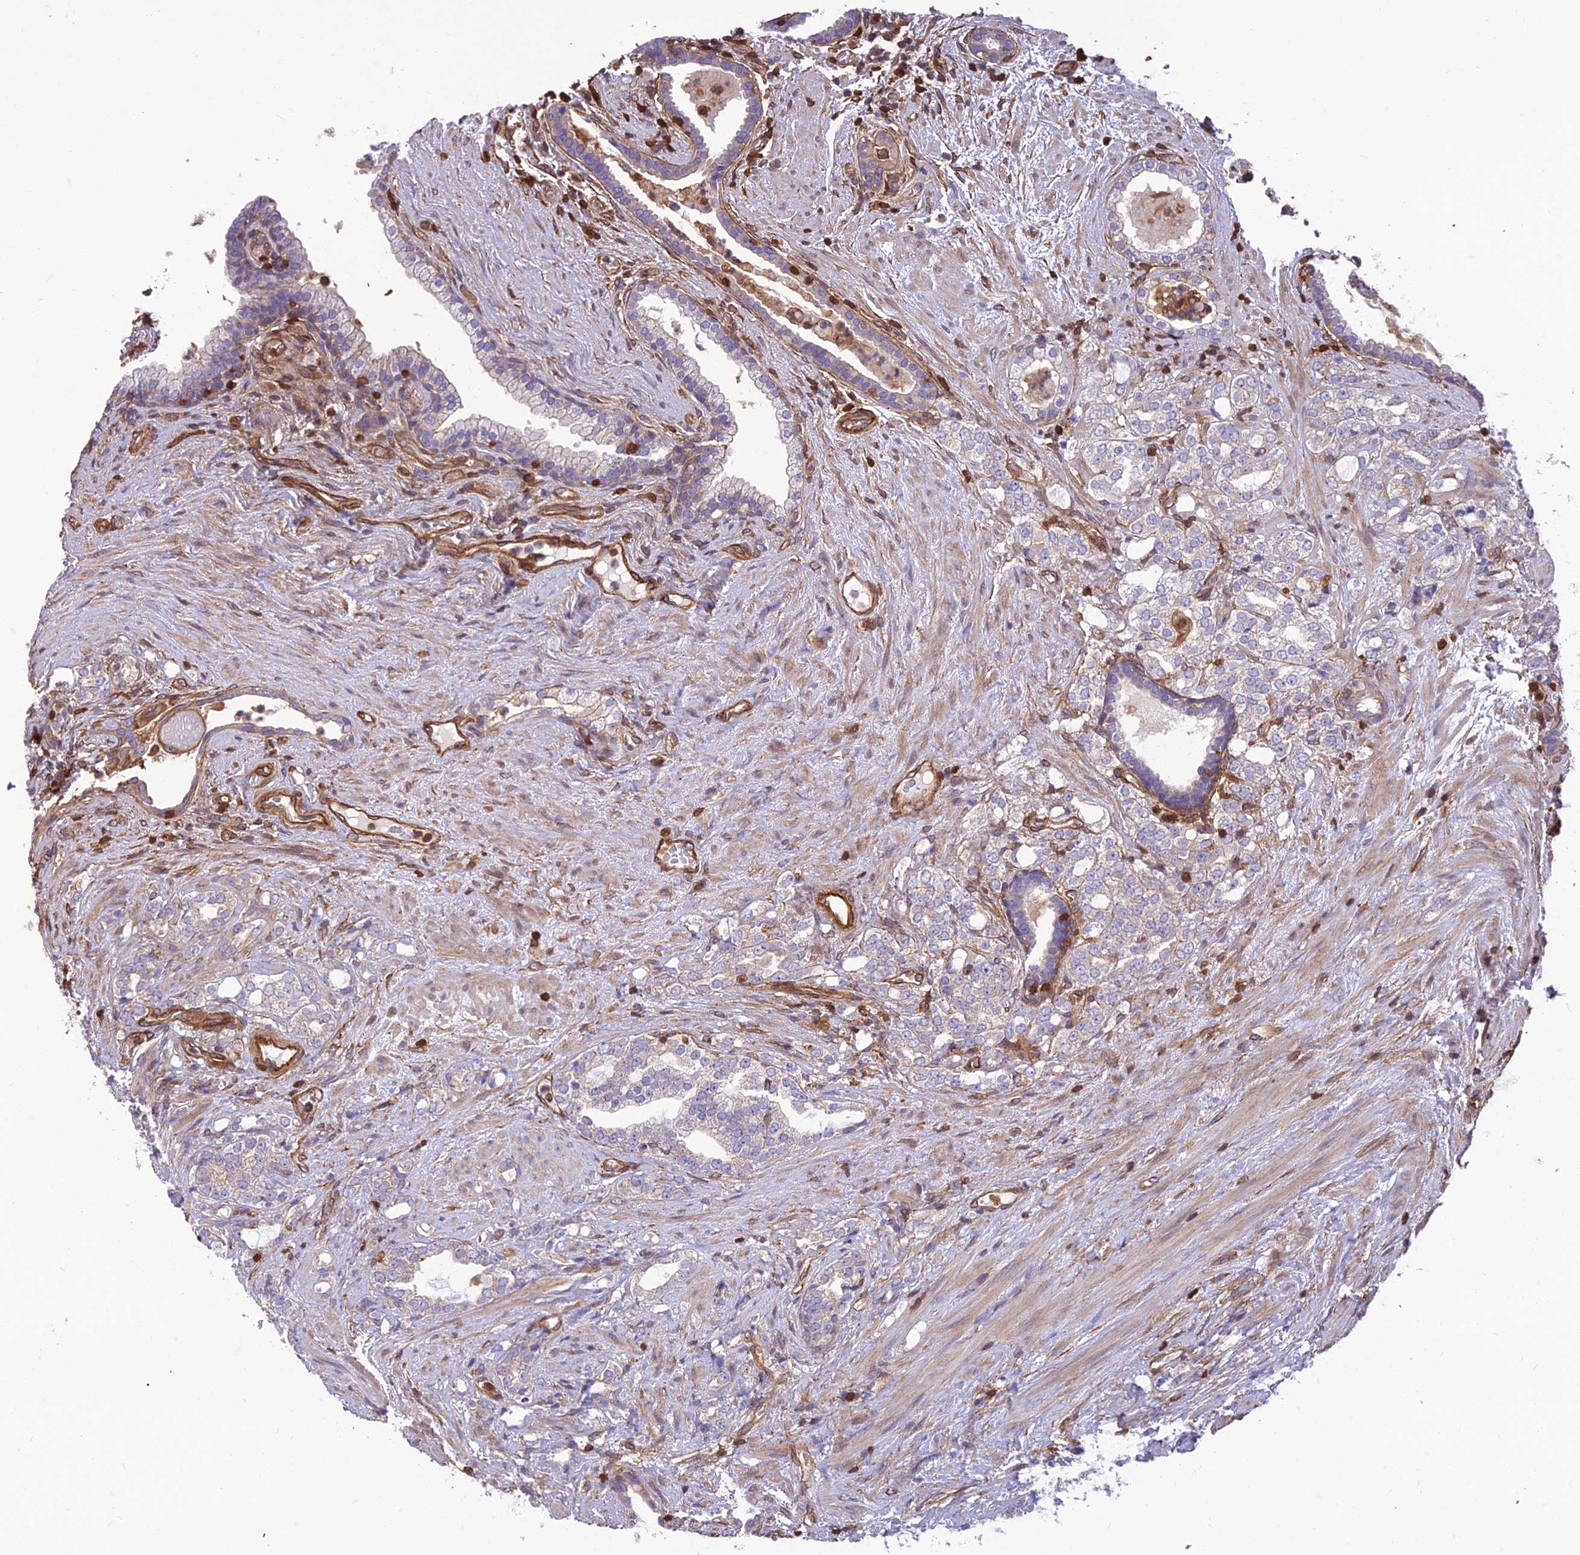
{"staining": {"intensity": "negative", "quantity": "none", "location": "none"}, "tissue": "prostate cancer", "cell_type": "Tumor cells", "image_type": "cancer", "snomed": [{"axis": "morphology", "description": "Adenocarcinoma, High grade"}, {"axis": "topography", "description": "Prostate"}], "caption": "Histopathology image shows no protein positivity in tumor cells of prostate cancer tissue. (DAB (3,3'-diaminobenzidine) immunohistochemistry visualized using brightfield microscopy, high magnification).", "gene": "HPSE2", "patient": {"sex": "male", "age": 64}}